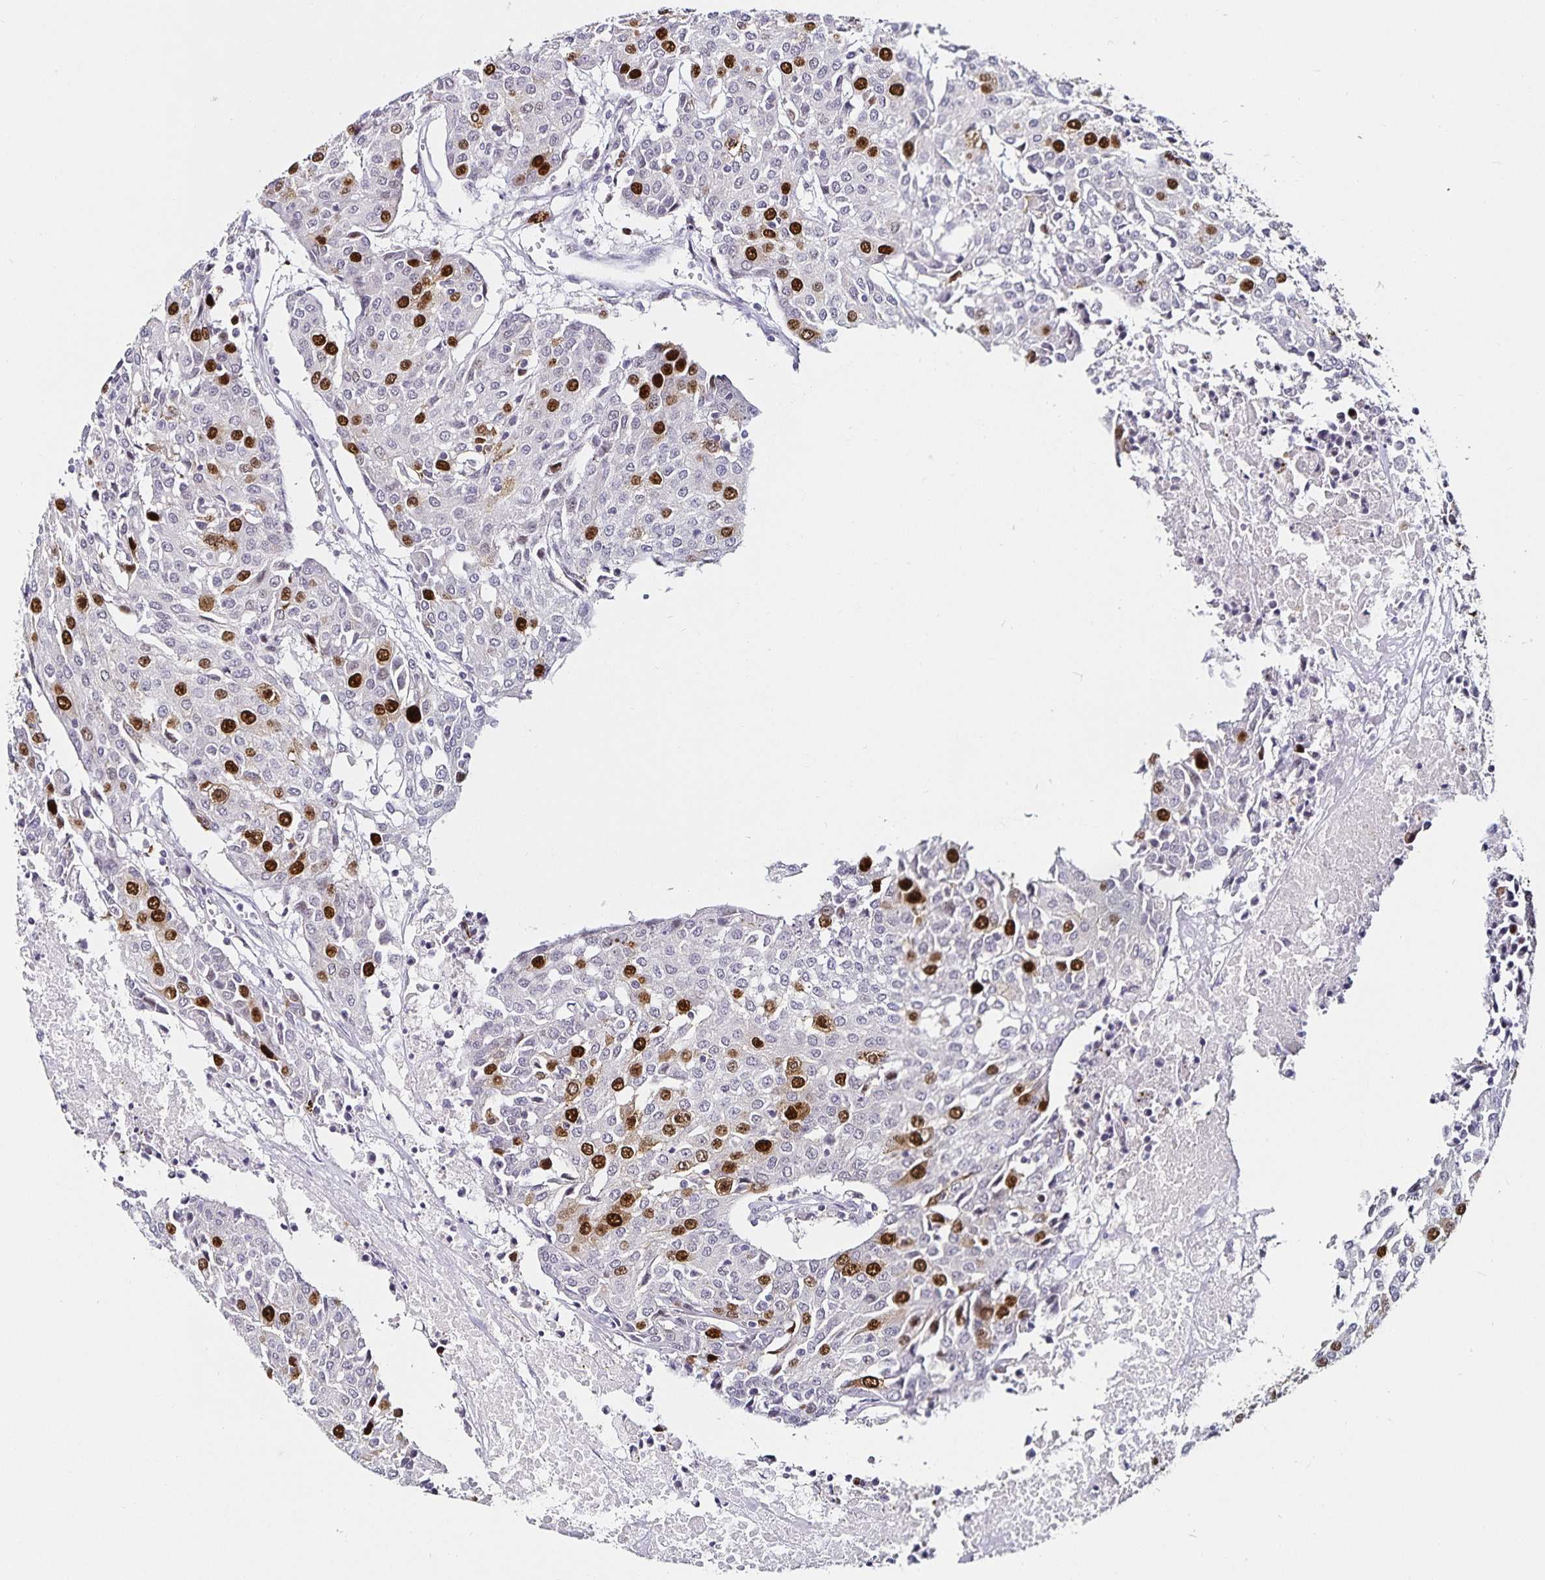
{"staining": {"intensity": "strong", "quantity": "25%-75%", "location": "nuclear"}, "tissue": "urothelial cancer", "cell_type": "Tumor cells", "image_type": "cancer", "snomed": [{"axis": "morphology", "description": "Urothelial carcinoma, High grade"}, {"axis": "topography", "description": "Urinary bladder"}], "caption": "Immunohistochemistry of human urothelial cancer demonstrates high levels of strong nuclear staining in about 25%-75% of tumor cells.", "gene": "ANLN", "patient": {"sex": "female", "age": 85}}